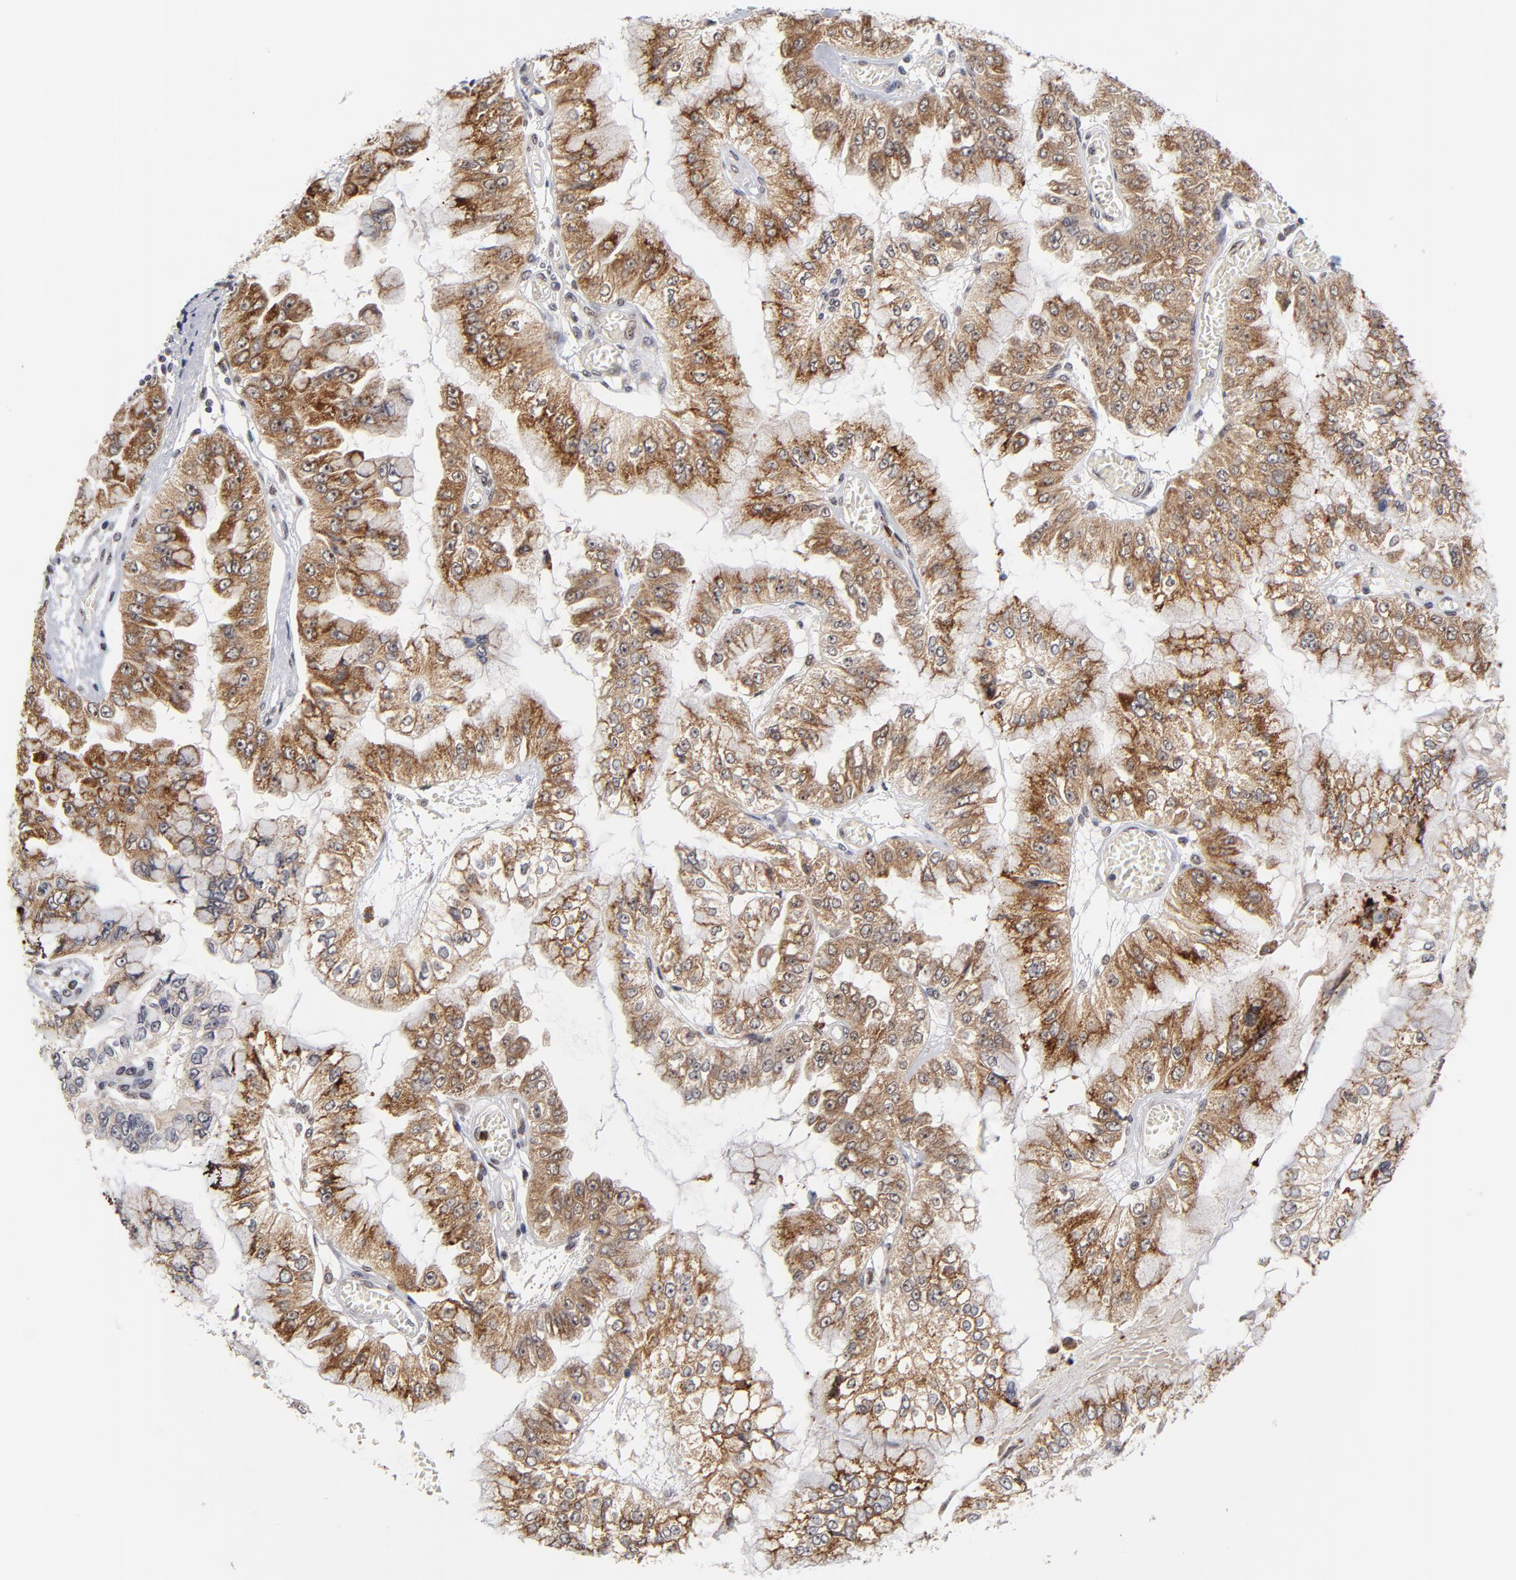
{"staining": {"intensity": "moderate", "quantity": "25%-75%", "location": "cytoplasmic/membranous"}, "tissue": "liver cancer", "cell_type": "Tumor cells", "image_type": "cancer", "snomed": [{"axis": "morphology", "description": "Cholangiocarcinoma"}, {"axis": "topography", "description": "Liver"}], "caption": "A brown stain shows moderate cytoplasmic/membranous positivity of a protein in human cholangiocarcinoma (liver) tumor cells.", "gene": "ZNF419", "patient": {"sex": "female", "age": 79}}